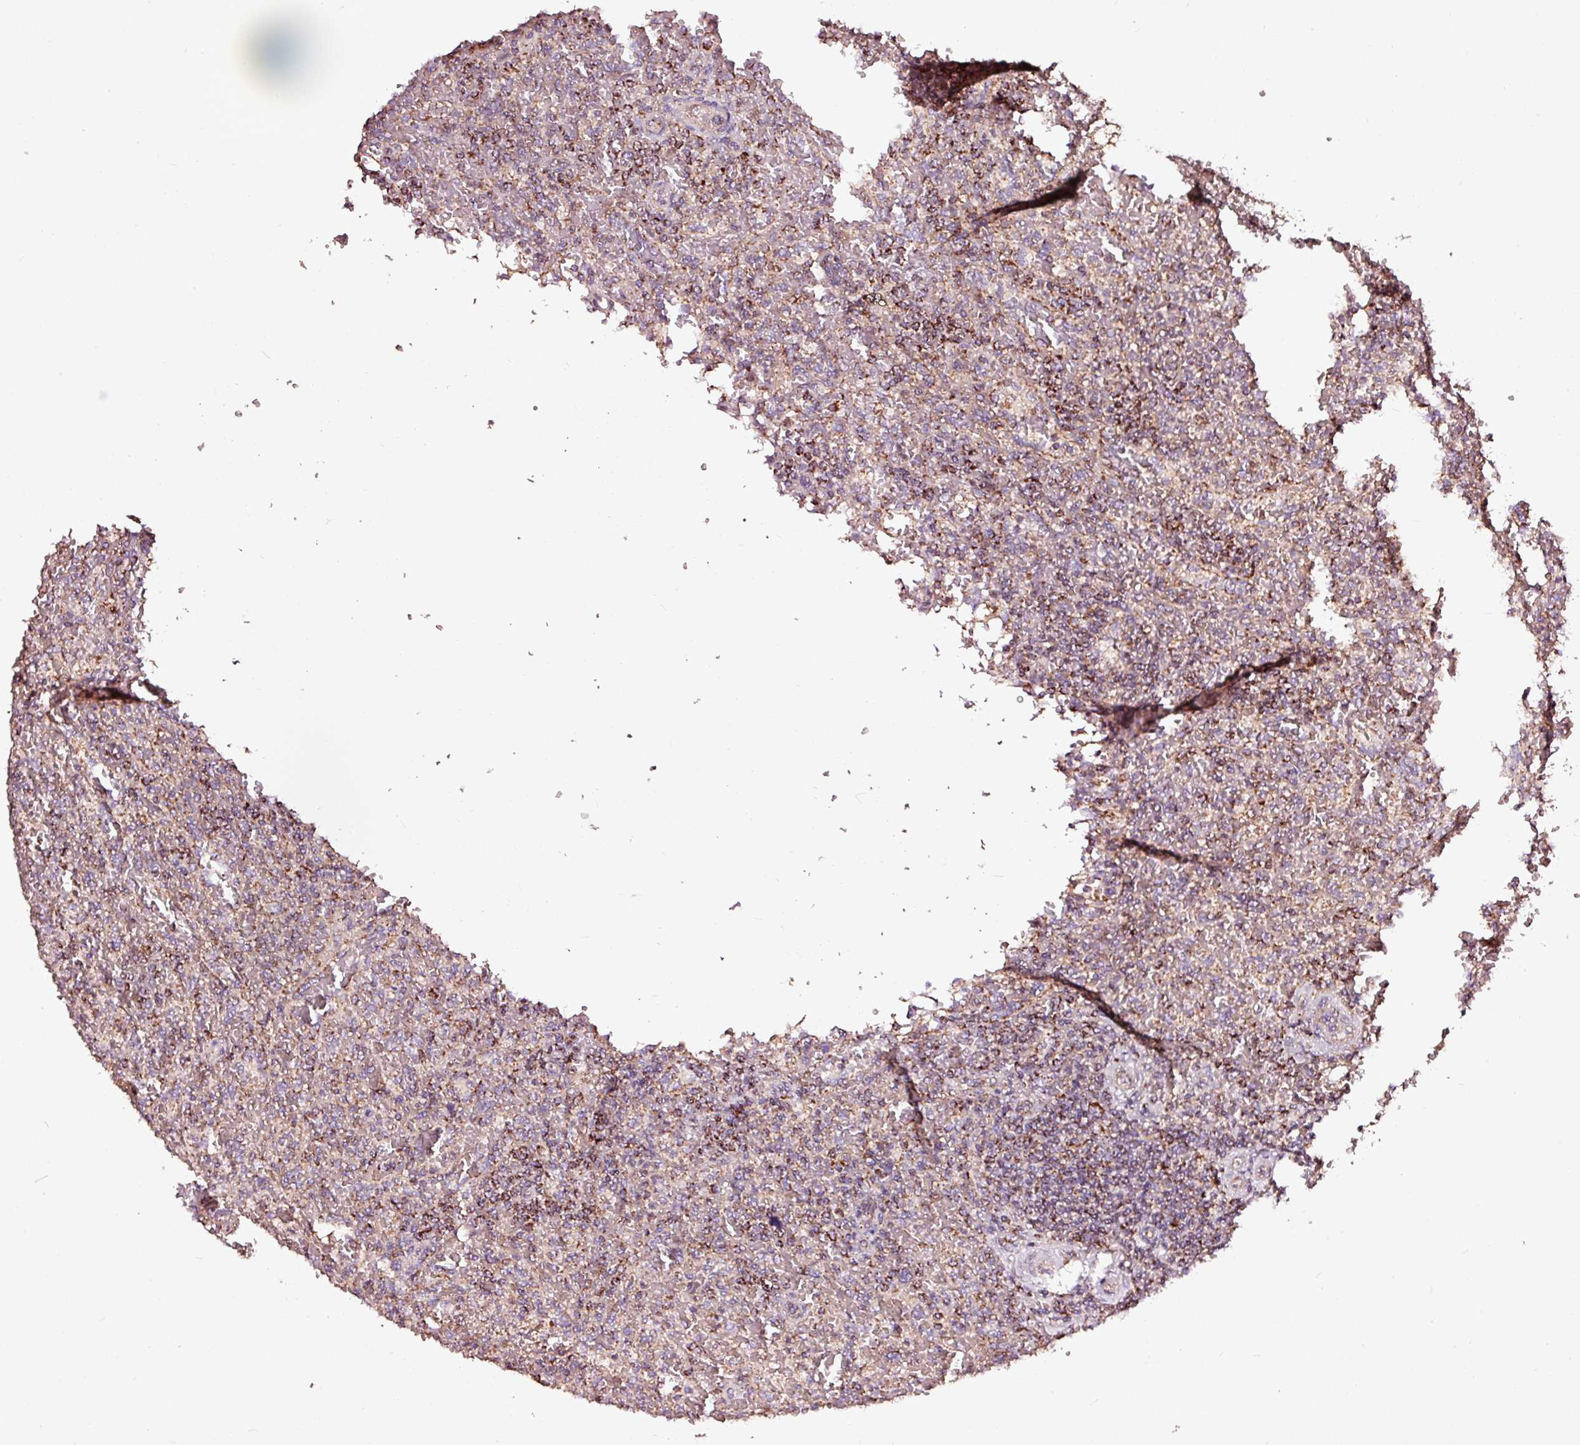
{"staining": {"intensity": "moderate", "quantity": "<25%", "location": "cytoplasmic/membranous"}, "tissue": "lymphoma", "cell_type": "Tumor cells", "image_type": "cancer", "snomed": [{"axis": "morphology", "description": "Malignant lymphoma, non-Hodgkin's type, Low grade"}, {"axis": "topography", "description": "Spleen"}], "caption": "A histopathology image of human lymphoma stained for a protein shows moderate cytoplasmic/membranous brown staining in tumor cells.", "gene": "TPM1", "patient": {"sex": "female", "age": 64}}